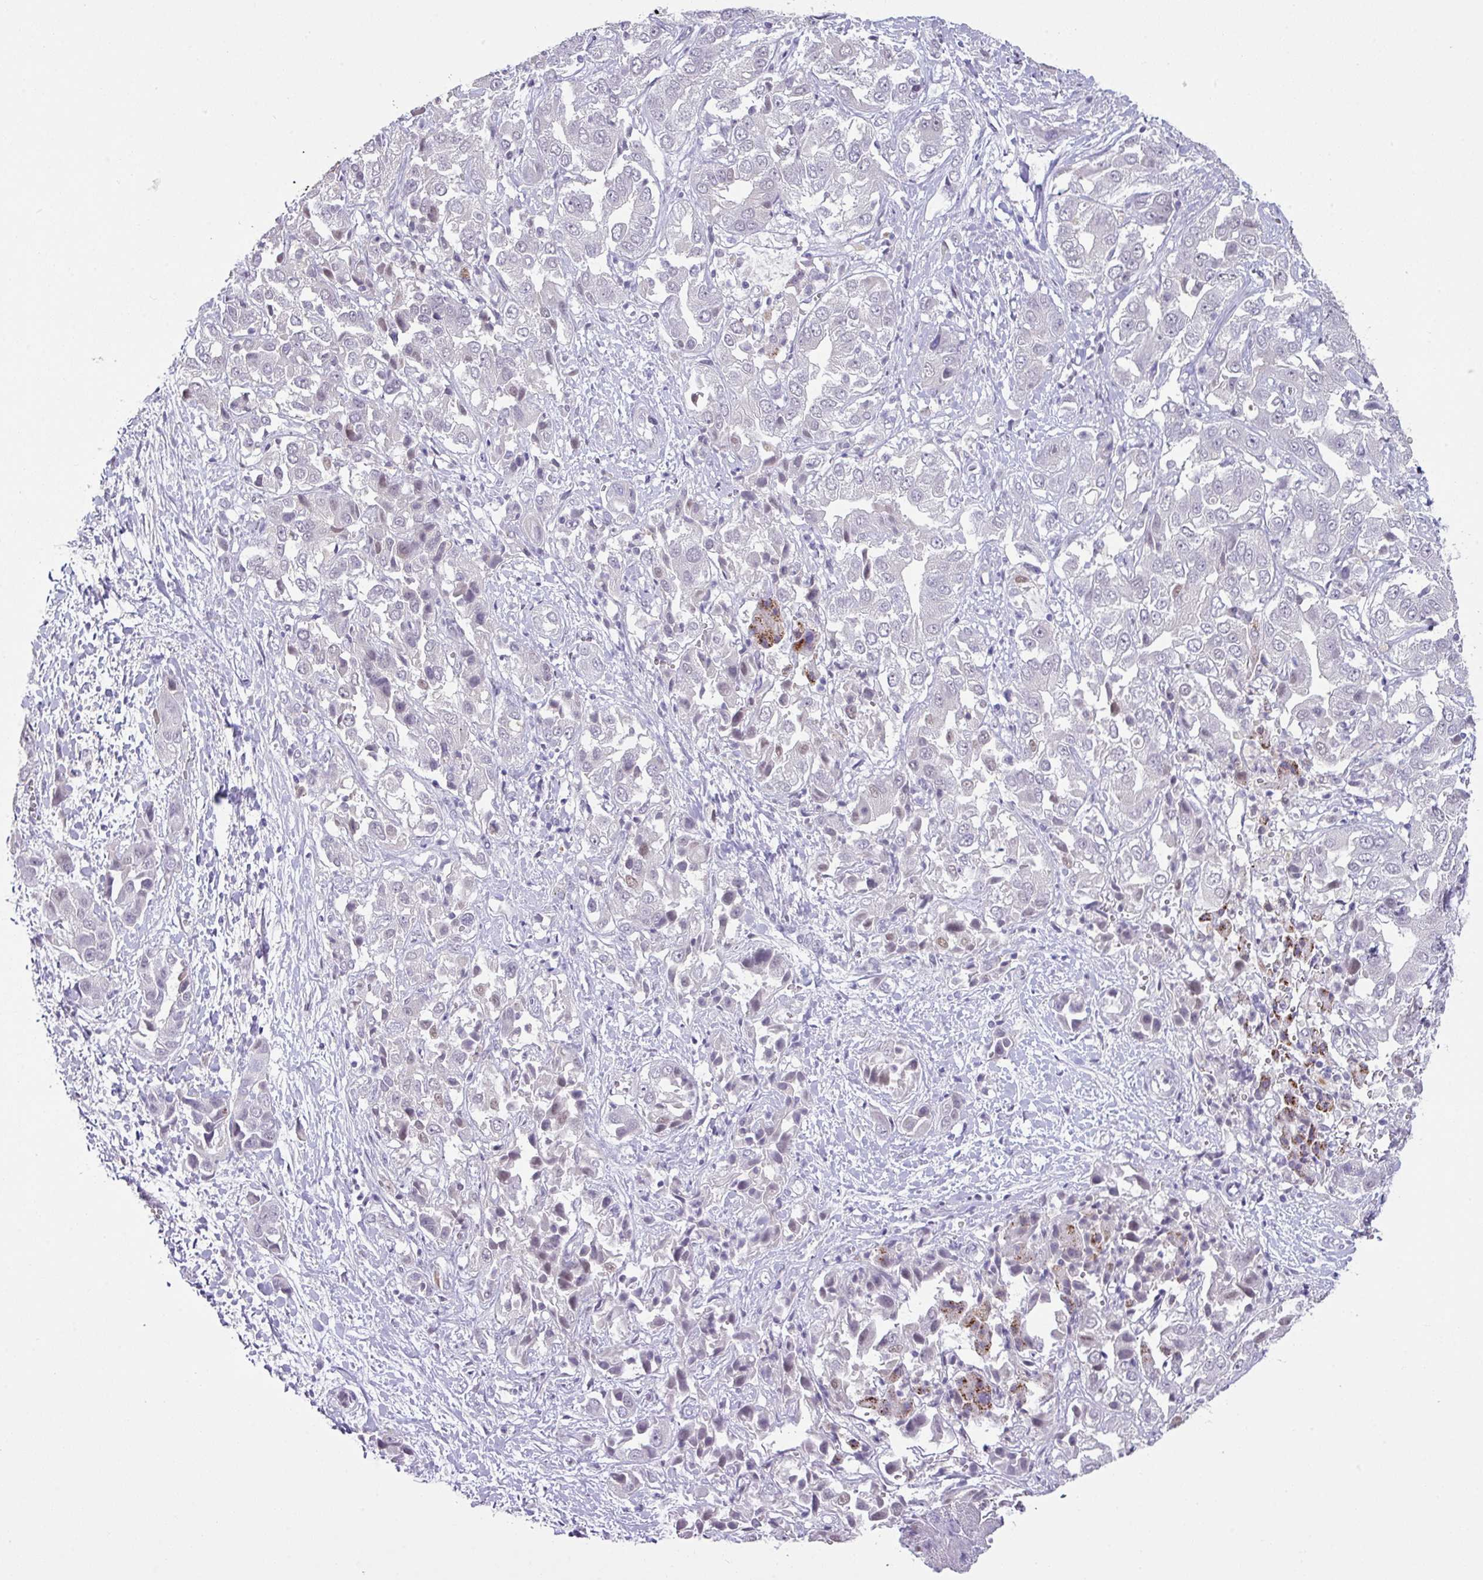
{"staining": {"intensity": "negative", "quantity": "none", "location": "none"}, "tissue": "liver cancer", "cell_type": "Tumor cells", "image_type": "cancer", "snomed": [{"axis": "morphology", "description": "Cholangiocarcinoma"}, {"axis": "topography", "description": "Liver"}], "caption": "DAB immunohistochemical staining of human liver cancer reveals no significant positivity in tumor cells. The staining is performed using DAB (3,3'-diaminobenzidine) brown chromogen with nuclei counter-stained in using hematoxylin.", "gene": "ANKRD13B", "patient": {"sex": "female", "age": 52}}